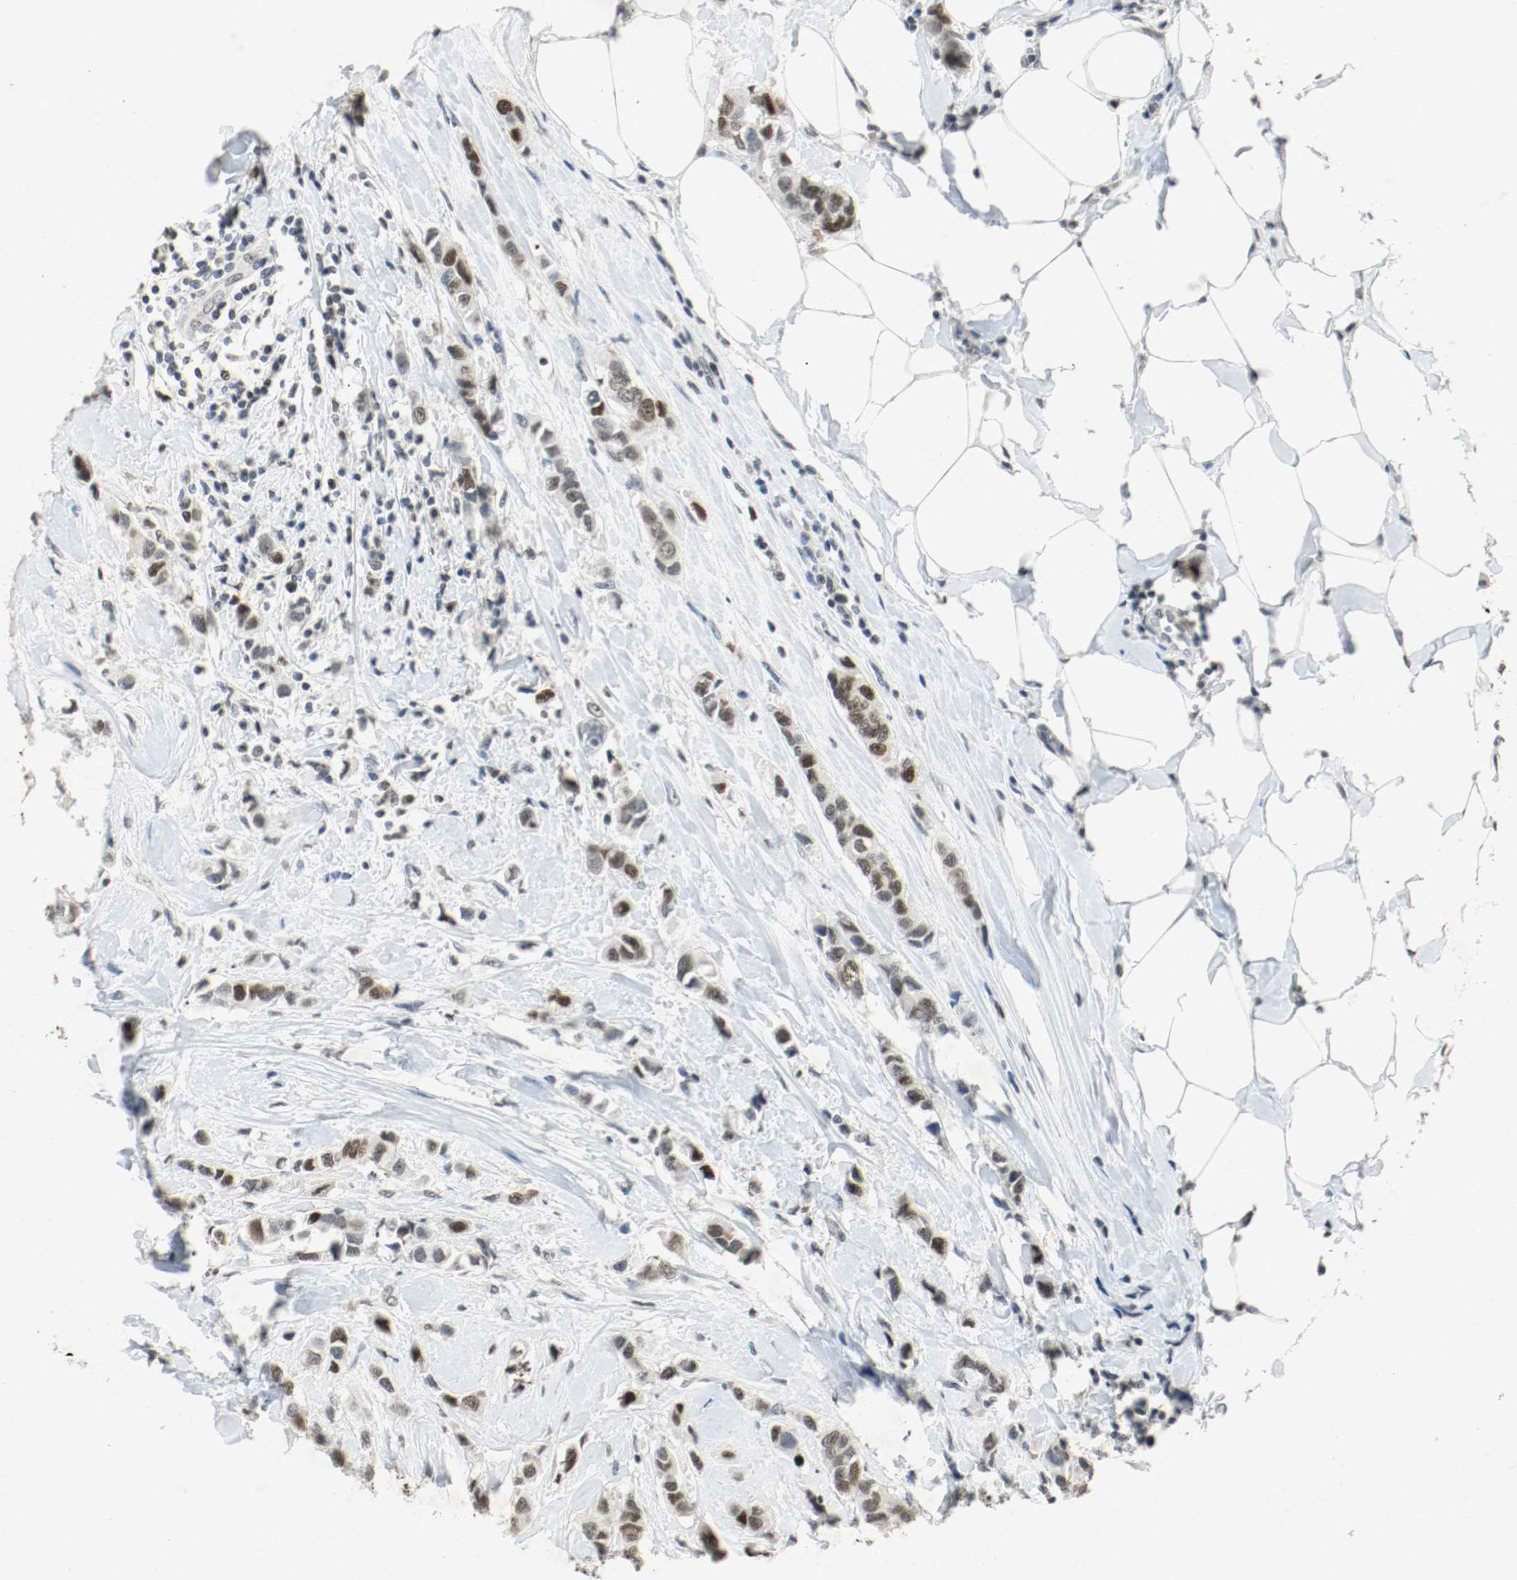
{"staining": {"intensity": "moderate", "quantity": ">75%", "location": "nuclear"}, "tissue": "breast cancer", "cell_type": "Tumor cells", "image_type": "cancer", "snomed": [{"axis": "morphology", "description": "Duct carcinoma"}, {"axis": "topography", "description": "Breast"}], "caption": "Human breast cancer (invasive ductal carcinoma) stained for a protein (brown) demonstrates moderate nuclear positive positivity in about >75% of tumor cells.", "gene": "DNMT1", "patient": {"sex": "female", "age": 50}}